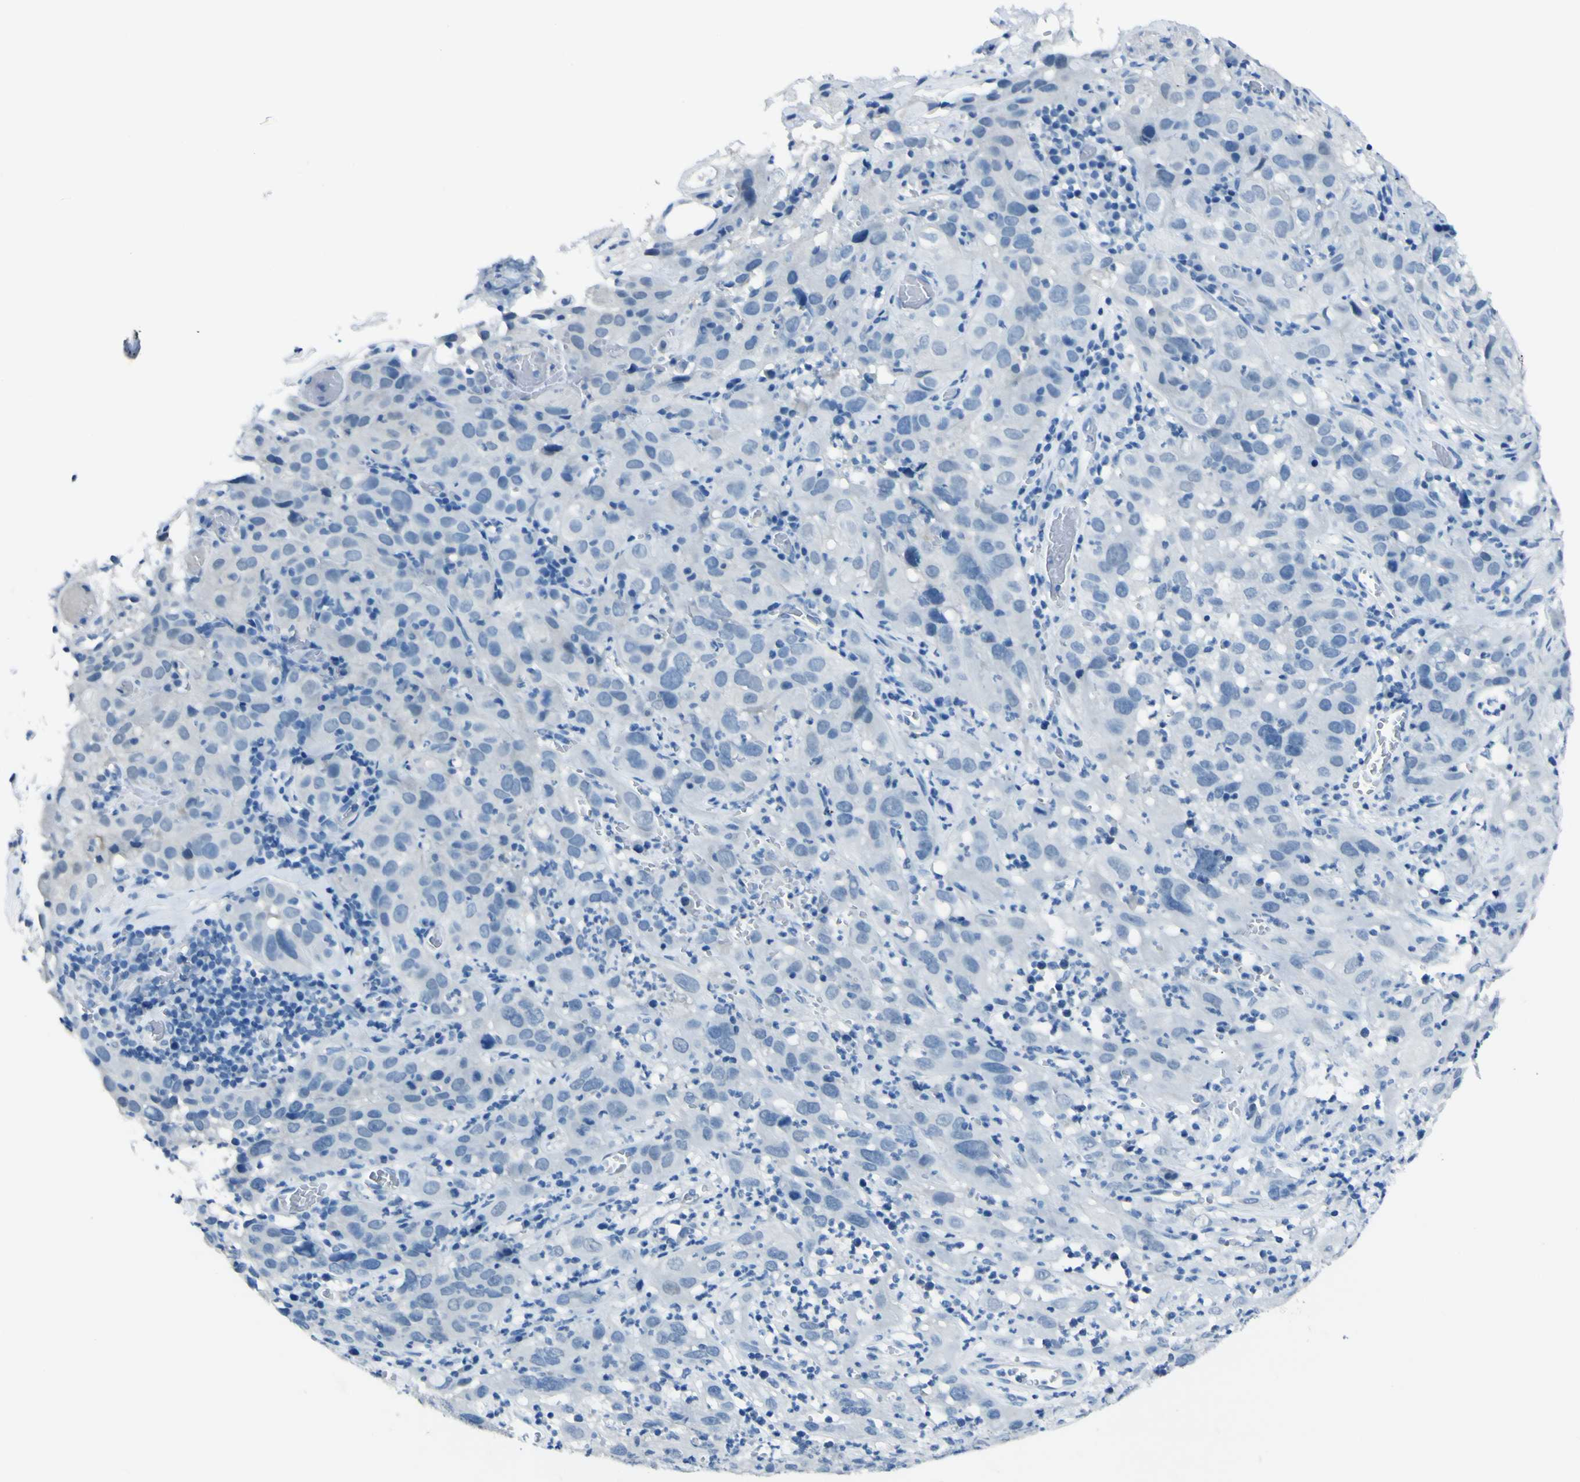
{"staining": {"intensity": "negative", "quantity": "none", "location": "none"}, "tissue": "cervical cancer", "cell_type": "Tumor cells", "image_type": "cancer", "snomed": [{"axis": "morphology", "description": "Squamous cell carcinoma, NOS"}, {"axis": "topography", "description": "Cervix"}], "caption": "A high-resolution histopathology image shows immunohistochemistry (IHC) staining of squamous cell carcinoma (cervical), which reveals no significant positivity in tumor cells. (Stains: DAB (3,3'-diaminobenzidine) IHC with hematoxylin counter stain, Microscopy: brightfield microscopy at high magnification).", "gene": "PHKG1", "patient": {"sex": "female", "age": 32}}